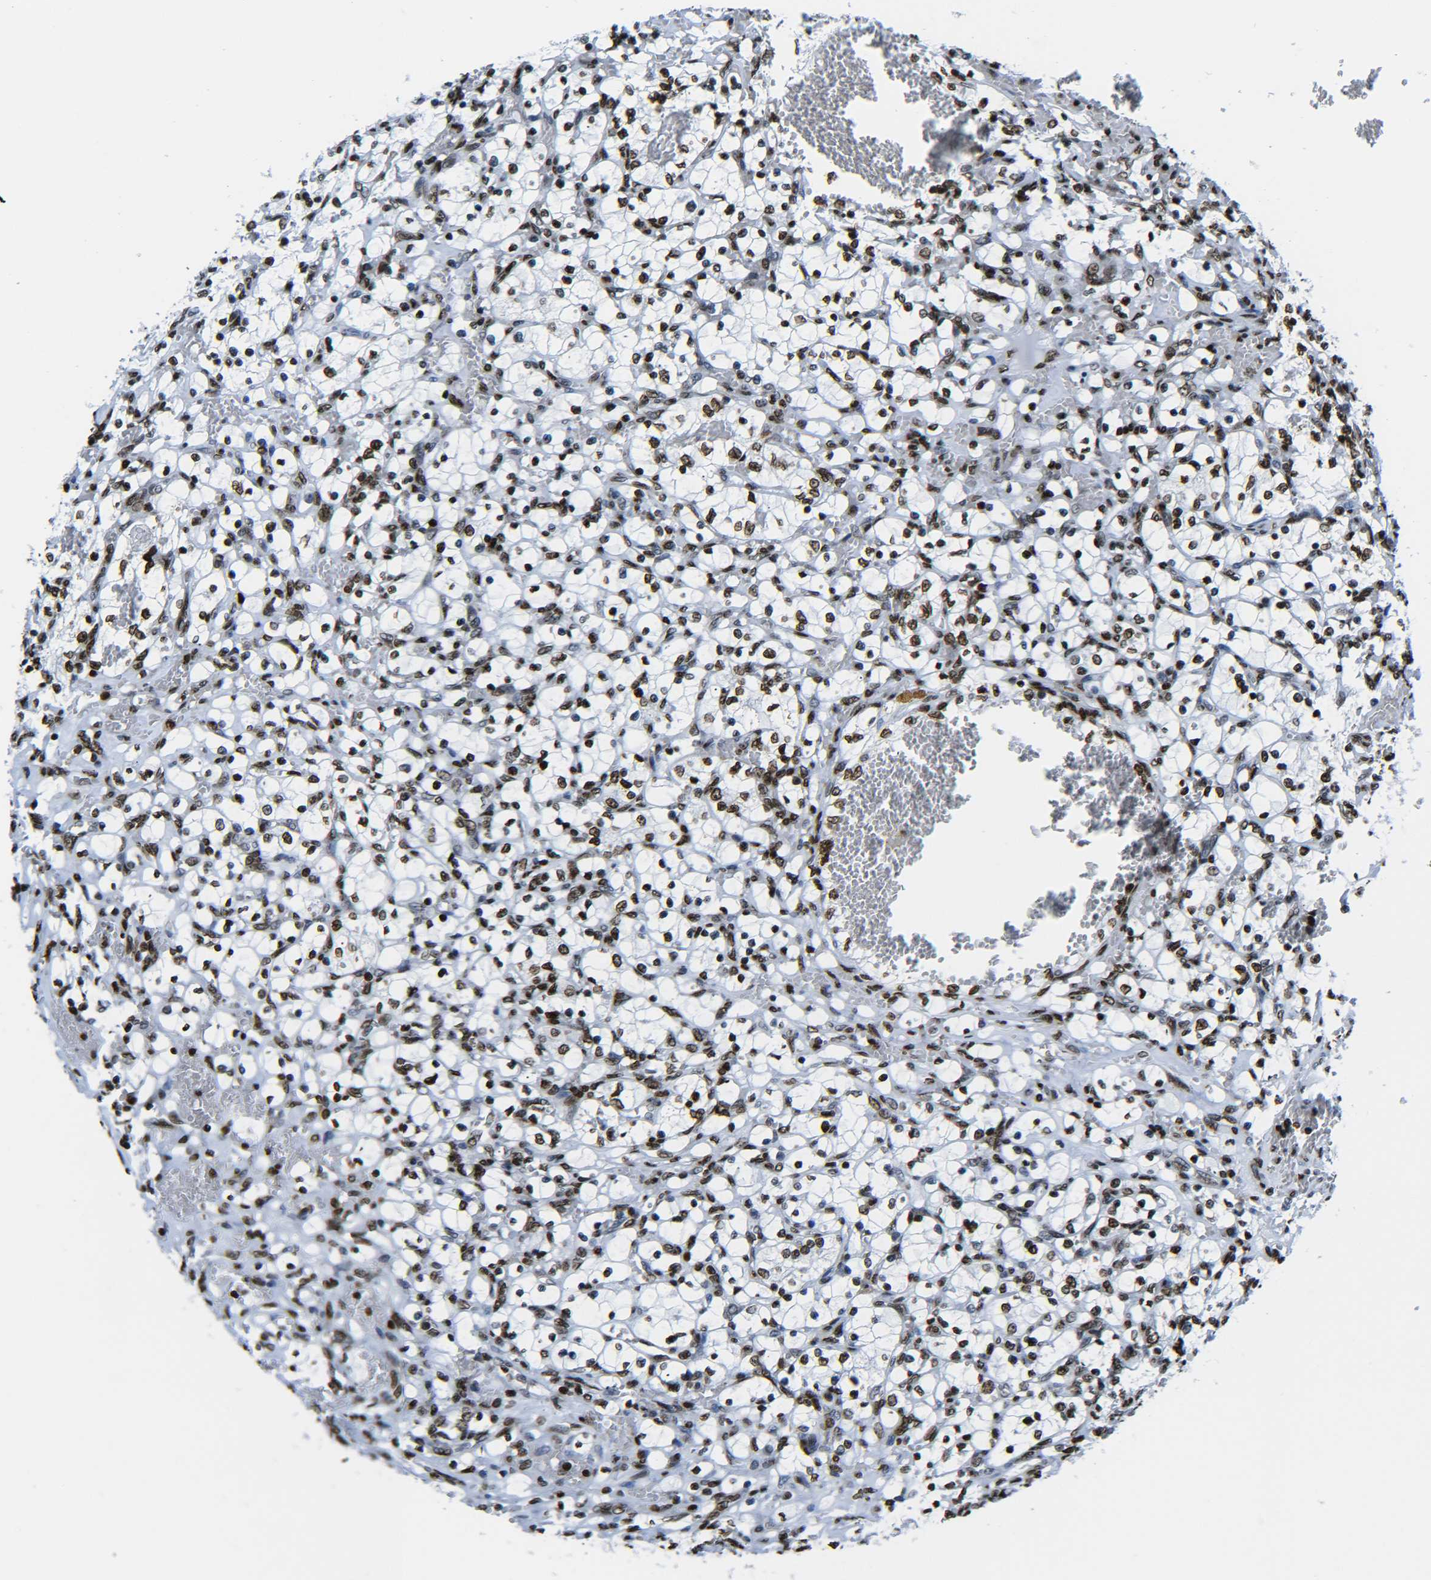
{"staining": {"intensity": "strong", "quantity": ">75%", "location": "nuclear"}, "tissue": "renal cancer", "cell_type": "Tumor cells", "image_type": "cancer", "snomed": [{"axis": "morphology", "description": "Adenocarcinoma, NOS"}, {"axis": "topography", "description": "Kidney"}], "caption": "Immunohistochemistry (IHC) staining of adenocarcinoma (renal), which exhibits high levels of strong nuclear expression in approximately >75% of tumor cells indicating strong nuclear protein positivity. The staining was performed using DAB (brown) for protein detection and nuclei were counterstained in hematoxylin (blue).", "gene": "H2AX", "patient": {"sex": "female", "age": 69}}